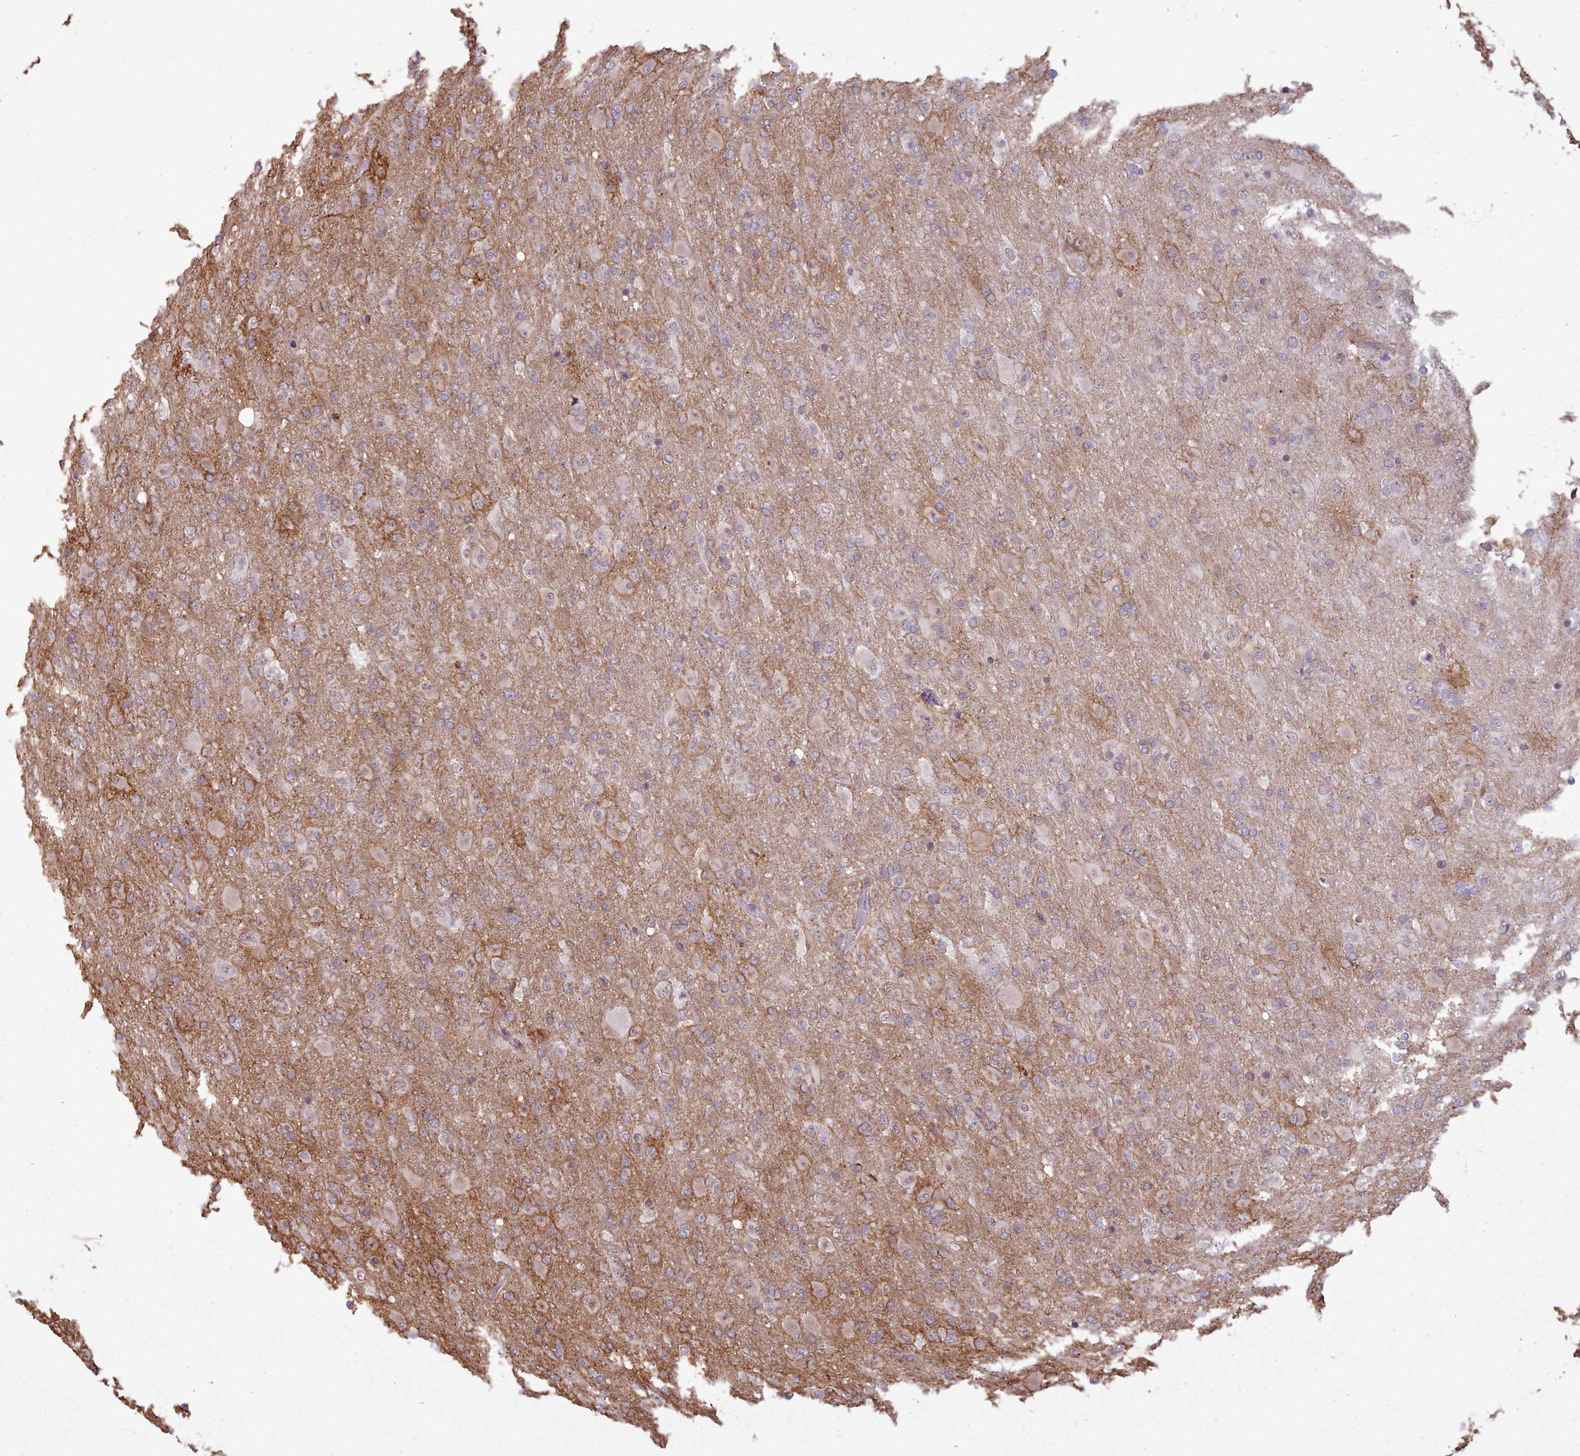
{"staining": {"intensity": "negative", "quantity": "none", "location": "none"}, "tissue": "glioma", "cell_type": "Tumor cells", "image_type": "cancer", "snomed": [{"axis": "morphology", "description": "Glioma, malignant, Low grade"}, {"axis": "topography", "description": "Brain"}], "caption": "A histopathology image of low-grade glioma (malignant) stained for a protein demonstrates no brown staining in tumor cells.", "gene": "ZMYM4", "patient": {"sex": "male", "age": 65}}